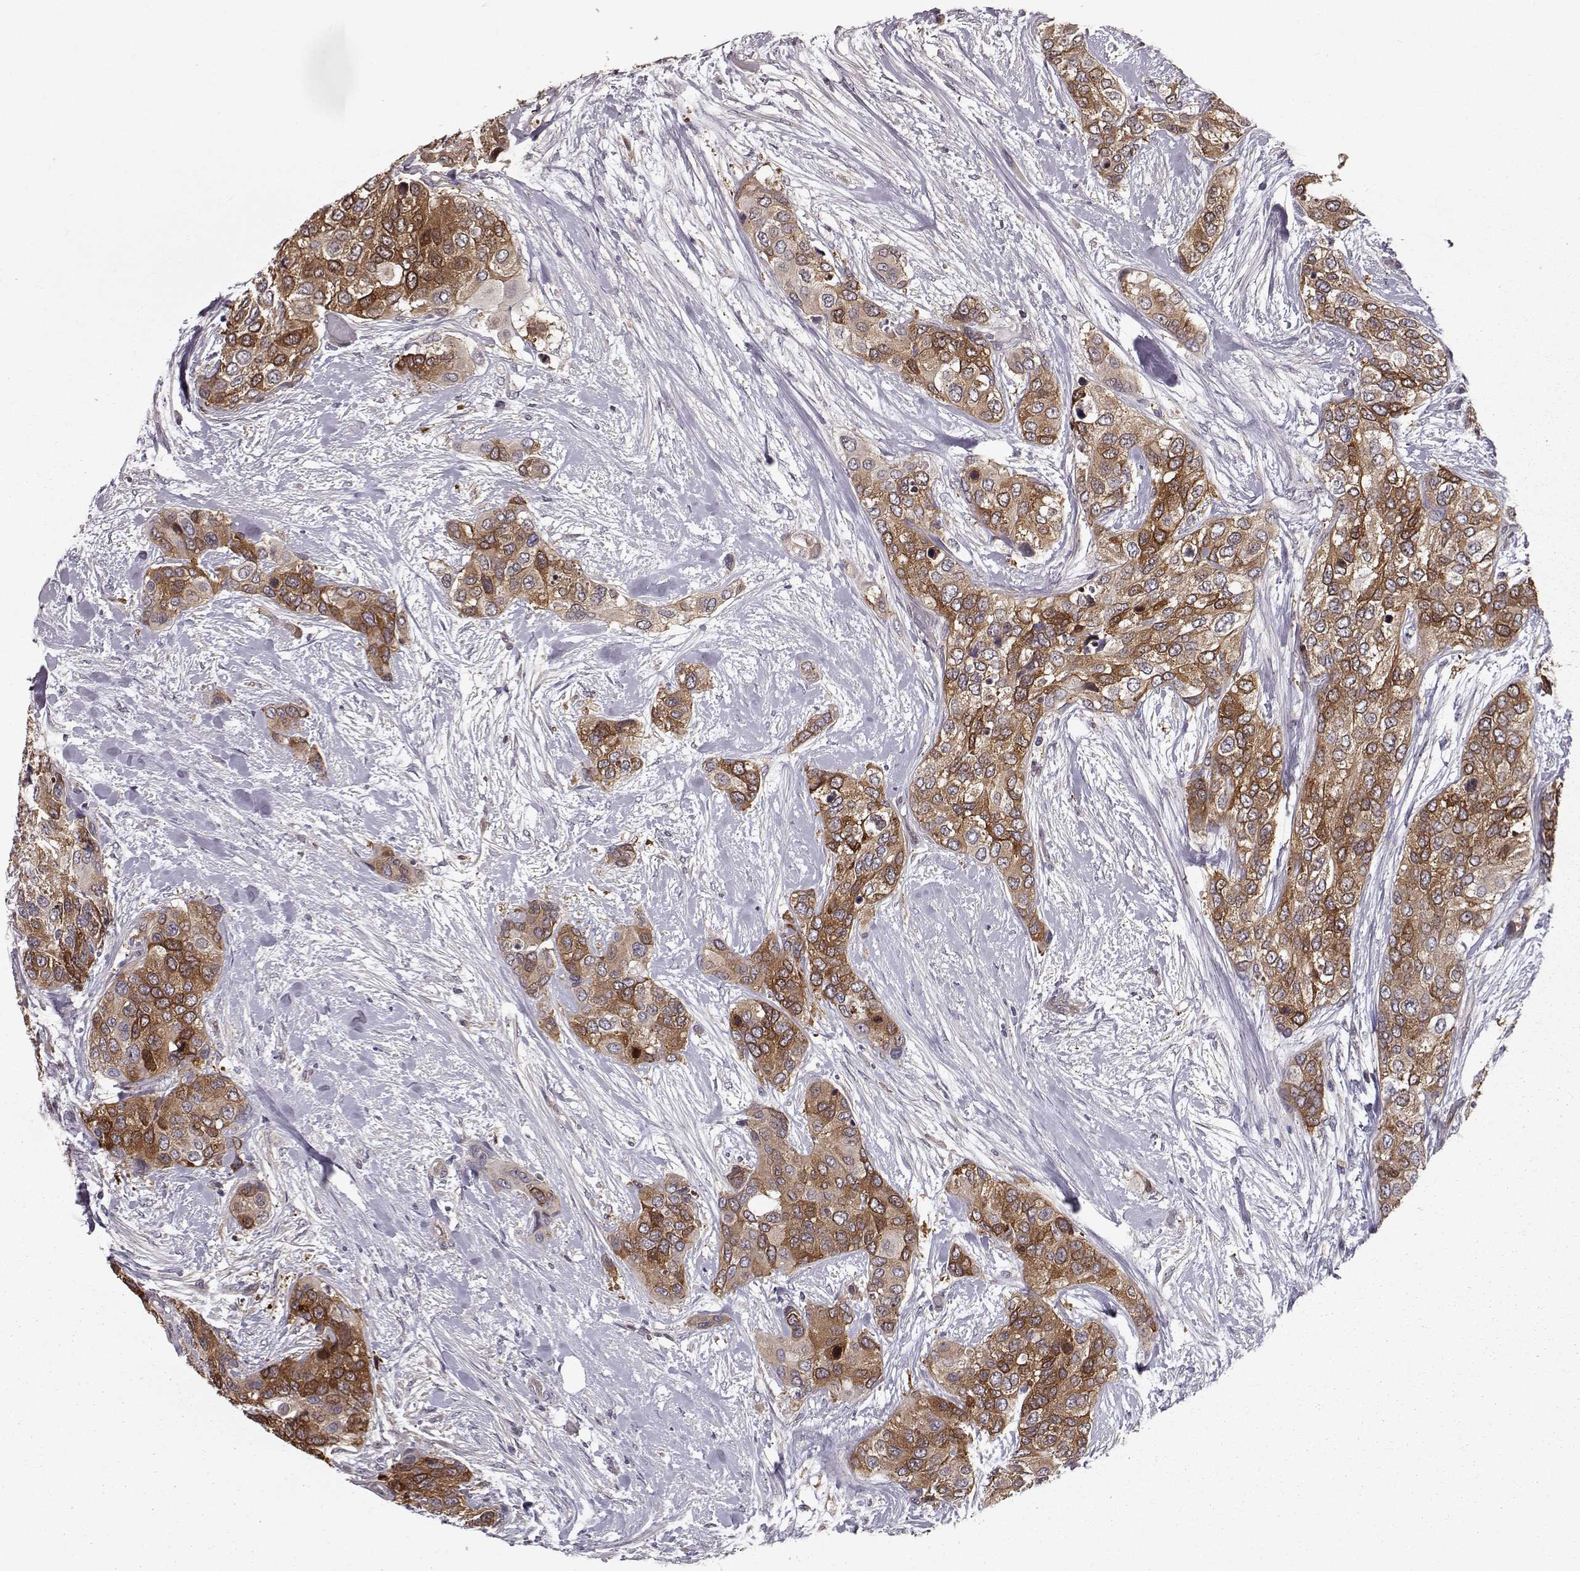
{"staining": {"intensity": "strong", "quantity": "25%-75%", "location": "cytoplasmic/membranous,nuclear"}, "tissue": "urothelial cancer", "cell_type": "Tumor cells", "image_type": "cancer", "snomed": [{"axis": "morphology", "description": "Urothelial carcinoma, High grade"}, {"axis": "topography", "description": "Urinary bladder"}], "caption": "DAB immunohistochemical staining of urothelial carcinoma (high-grade) demonstrates strong cytoplasmic/membranous and nuclear protein staining in approximately 25%-75% of tumor cells. (Stains: DAB in brown, nuclei in blue, Microscopy: brightfield microscopy at high magnification).", "gene": "RANBP1", "patient": {"sex": "male", "age": 77}}